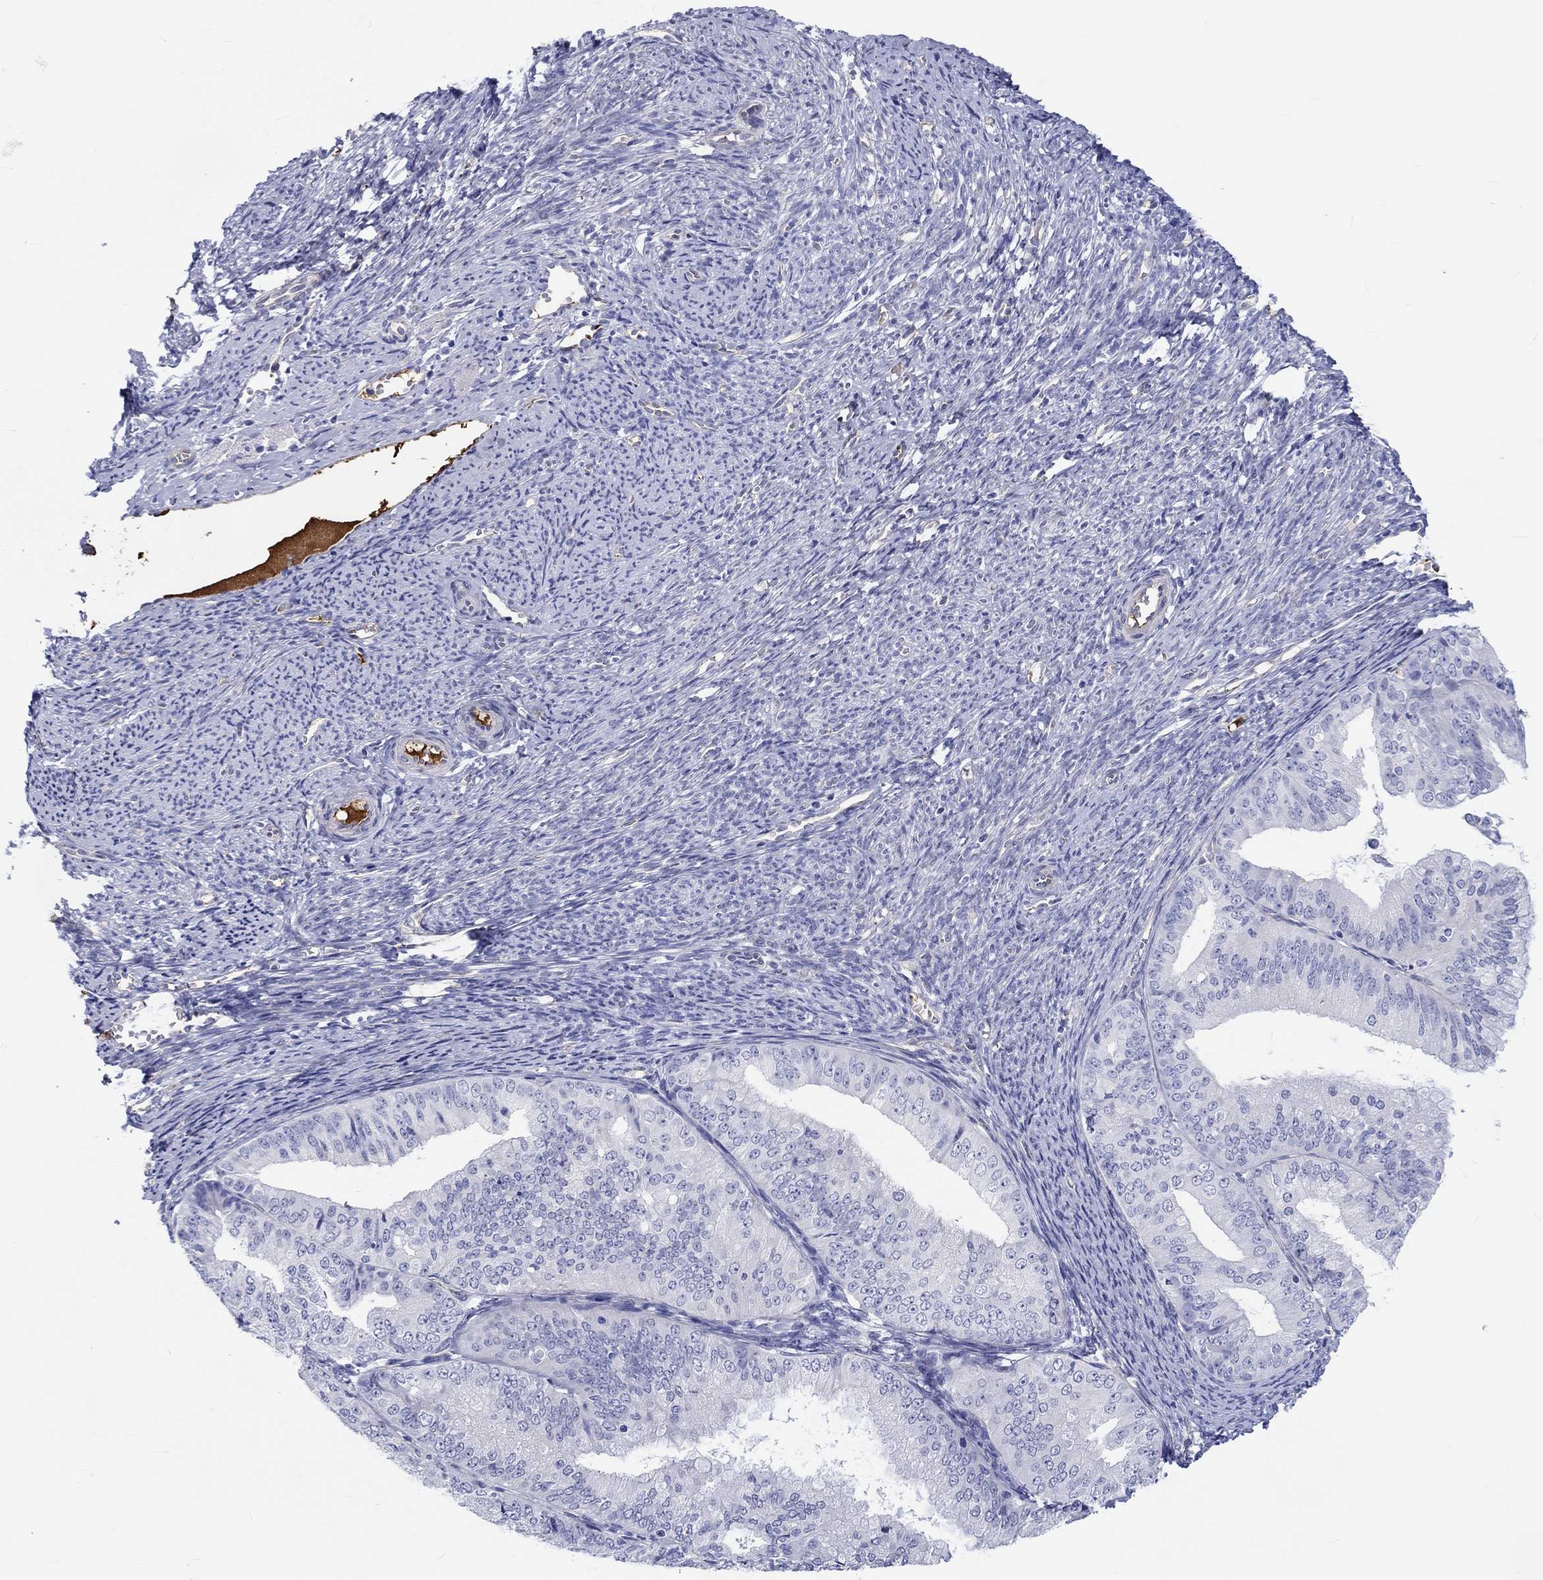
{"staining": {"intensity": "negative", "quantity": "none", "location": "none"}, "tissue": "endometrial cancer", "cell_type": "Tumor cells", "image_type": "cancer", "snomed": [{"axis": "morphology", "description": "Adenocarcinoma, NOS"}, {"axis": "topography", "description": "Endometrium"}], "caption": "The IHC micrograph has no significant staining in tumor cells of endometrial cancer tissue.", "gene": "CDY2B", "patient": {"sex": "female", "age": 63}}